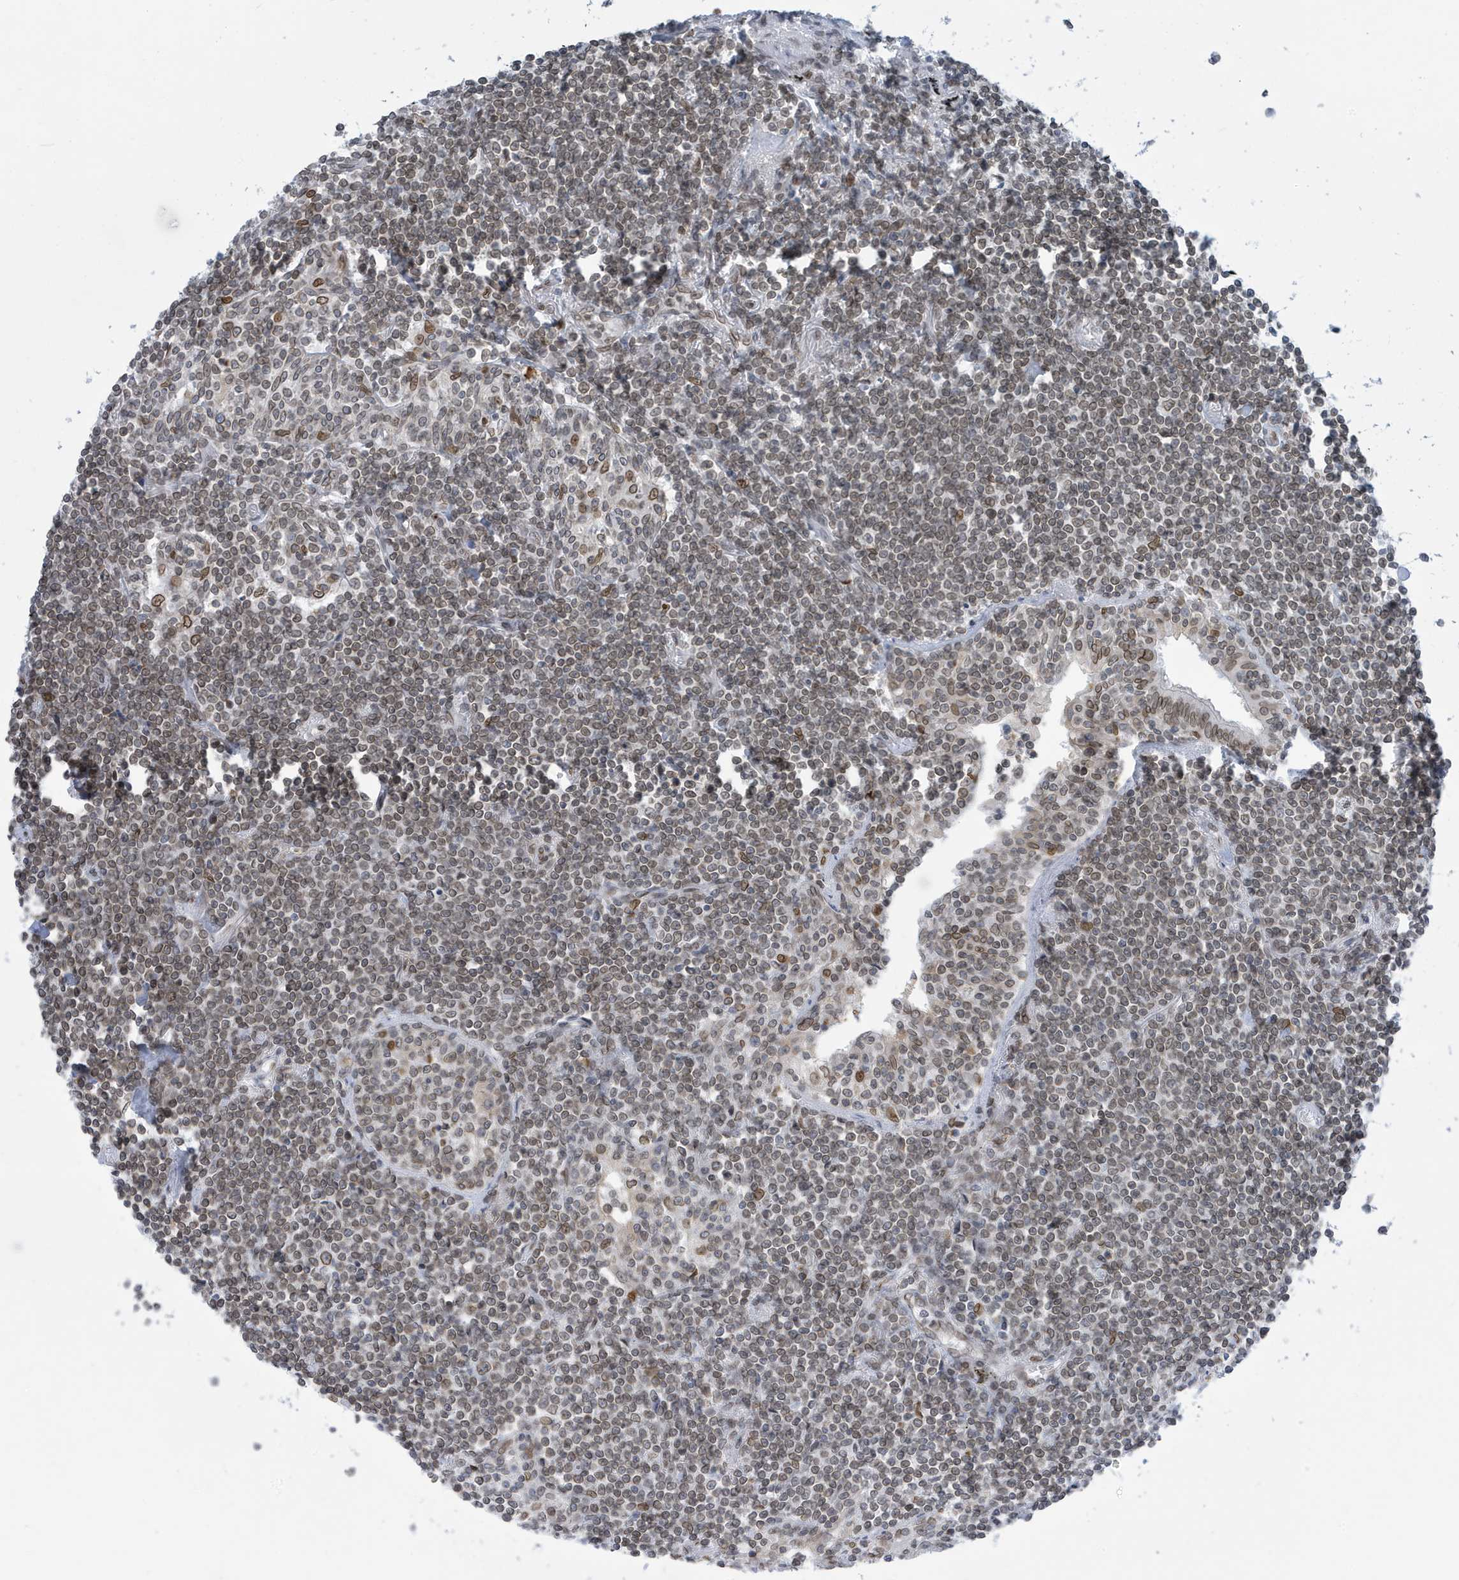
{"staining": {"intensity": "moderate", "quantity": ">75%", "location": "nuclear"}, "tissue": "lymphoma", "cell_type": "Tumor cells", "image_type": "cancer", "snomed": [{"axis": "morphology", "description": "Malignant lymphoma, non-Hodgkin's type, Low grade"}, {"axis": "topography", "description": "Lung"}], "caption": "This image shows immunohistochemistry (IHC) staining of human lymphoma, with medium moderate nuclear positivity in approximately >75% of tumor cells.", "gene": "PCYT1A", "patient": {"sex": "female", "age": 71}}